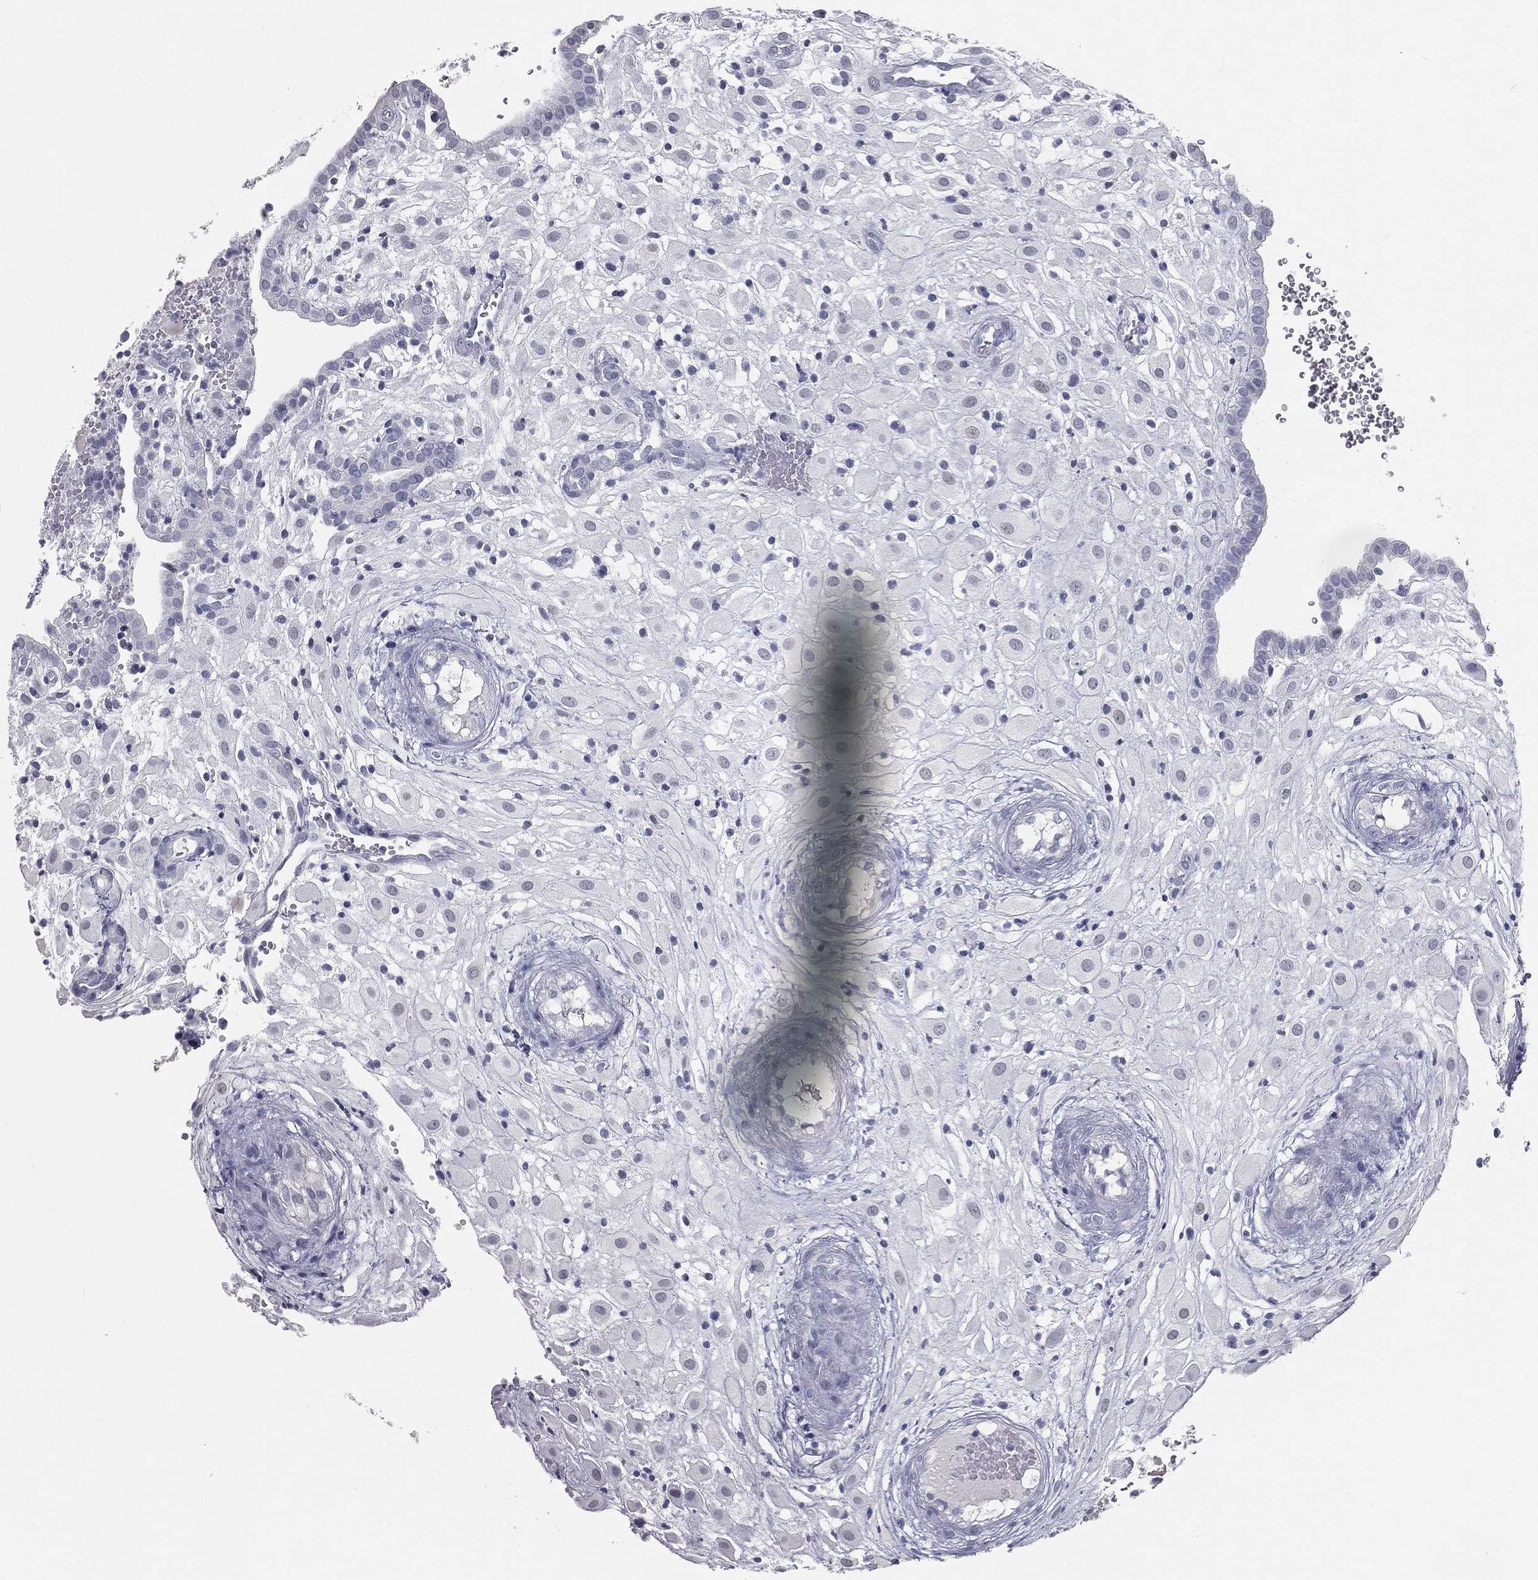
{"staining": {"intensity": "negative", "quantity": "none", "location": "none"}, "tissue": "placenta", "cell_type": "Decidual cells", "image_type": "normal", "snomed": [{"axis": "morphology", "description": "Normal tissue, NOS"}, {"axis": "topography", "description": "Placenta"}], "caption": "The photomicrograph shows no significant expression in decidual cells of placenta.", "gene": "PRAME", "patient": {"sex": "female", "age": 24}}